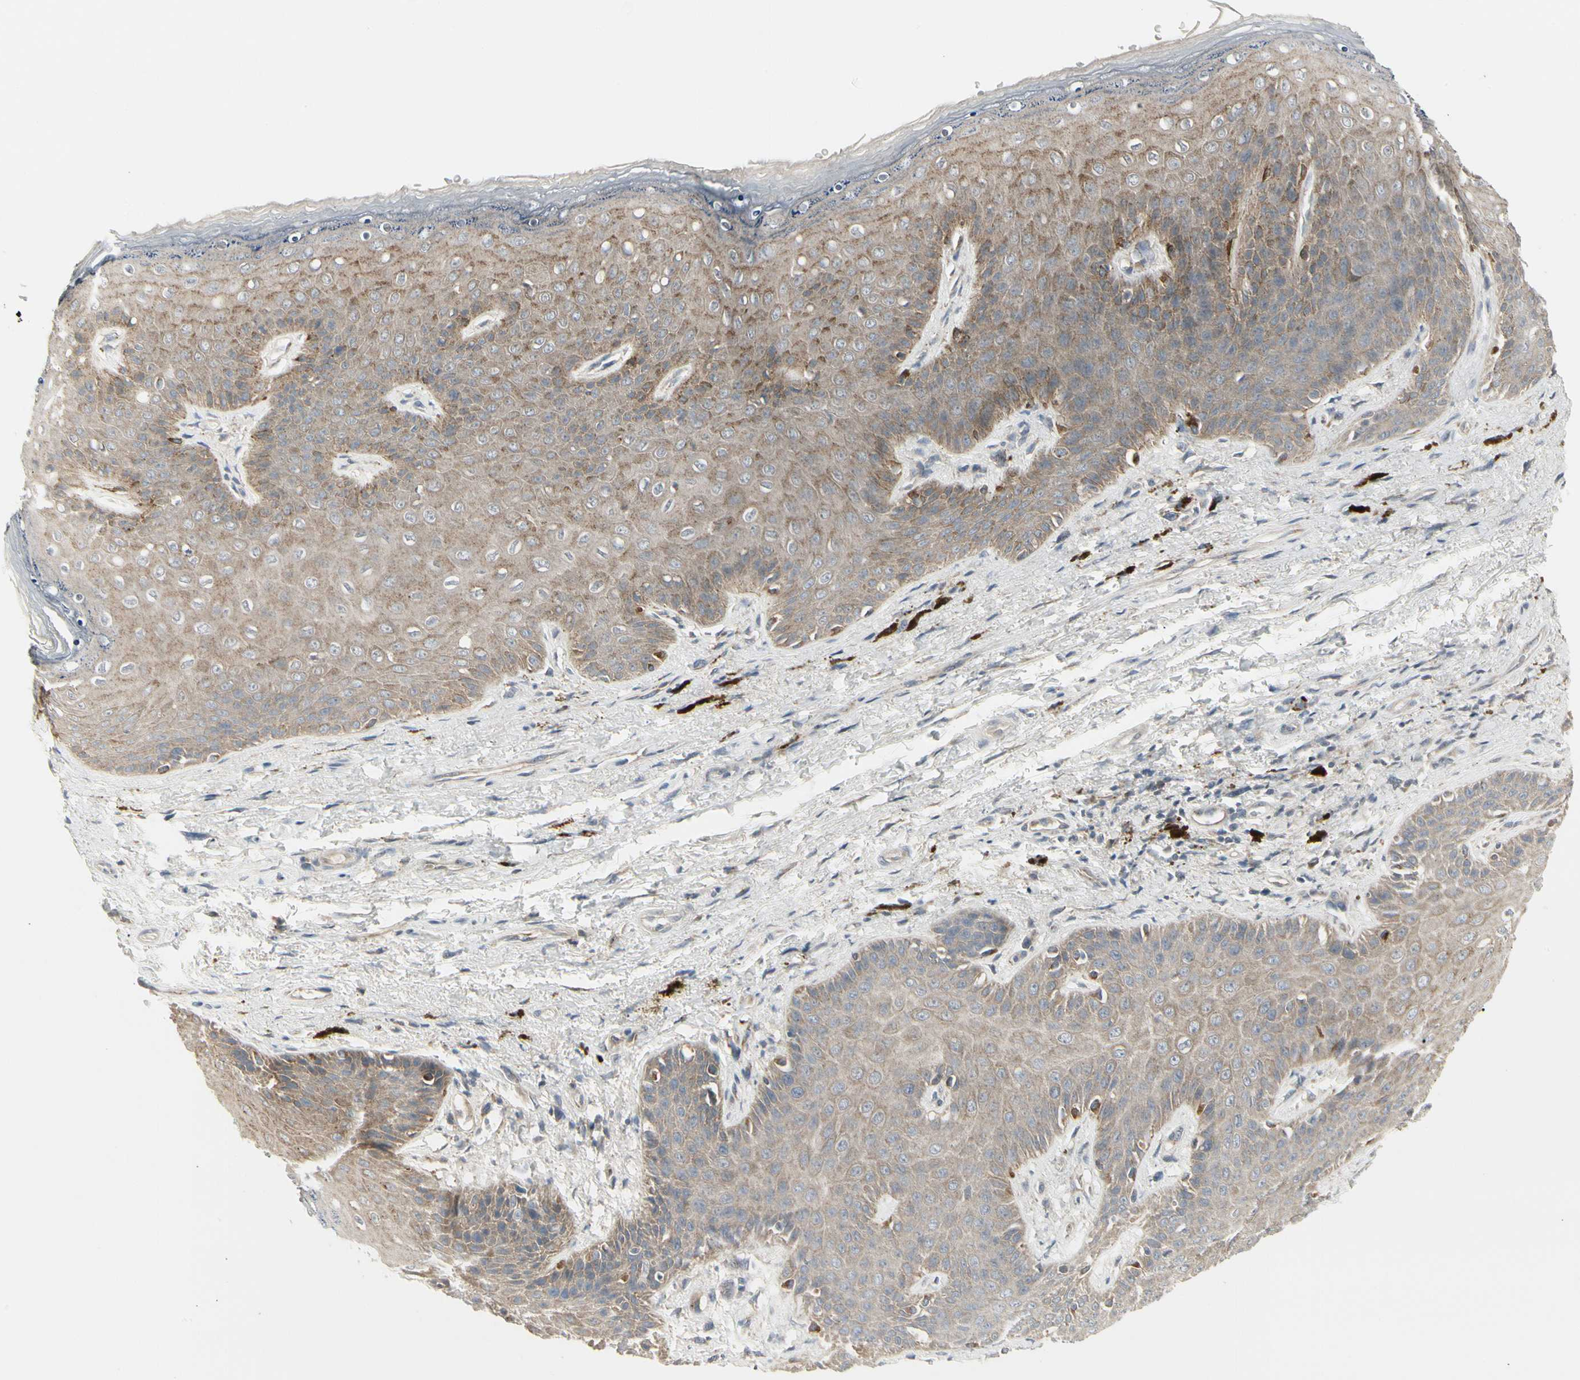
{"staining": {"intensity": "weak", "quantity": ">75%", "location": "cytoplasmic/membranous"}, "tissue": "skin", "cell_type": "Epidermal cells", "image_type": "normal", "snomed": [{"axis": "morphology", "description": "Normal tissue, NOS"}, {"axis": "topography", "description": "Anal"}], "caption": "Benign skin was stained to show a protein in brown. There is low levels of weak cytoplasmic/membranous expression in about >75% of epidermal cells.", "gene": "GRN", "patient": {"sex": "female", "age": 46}}